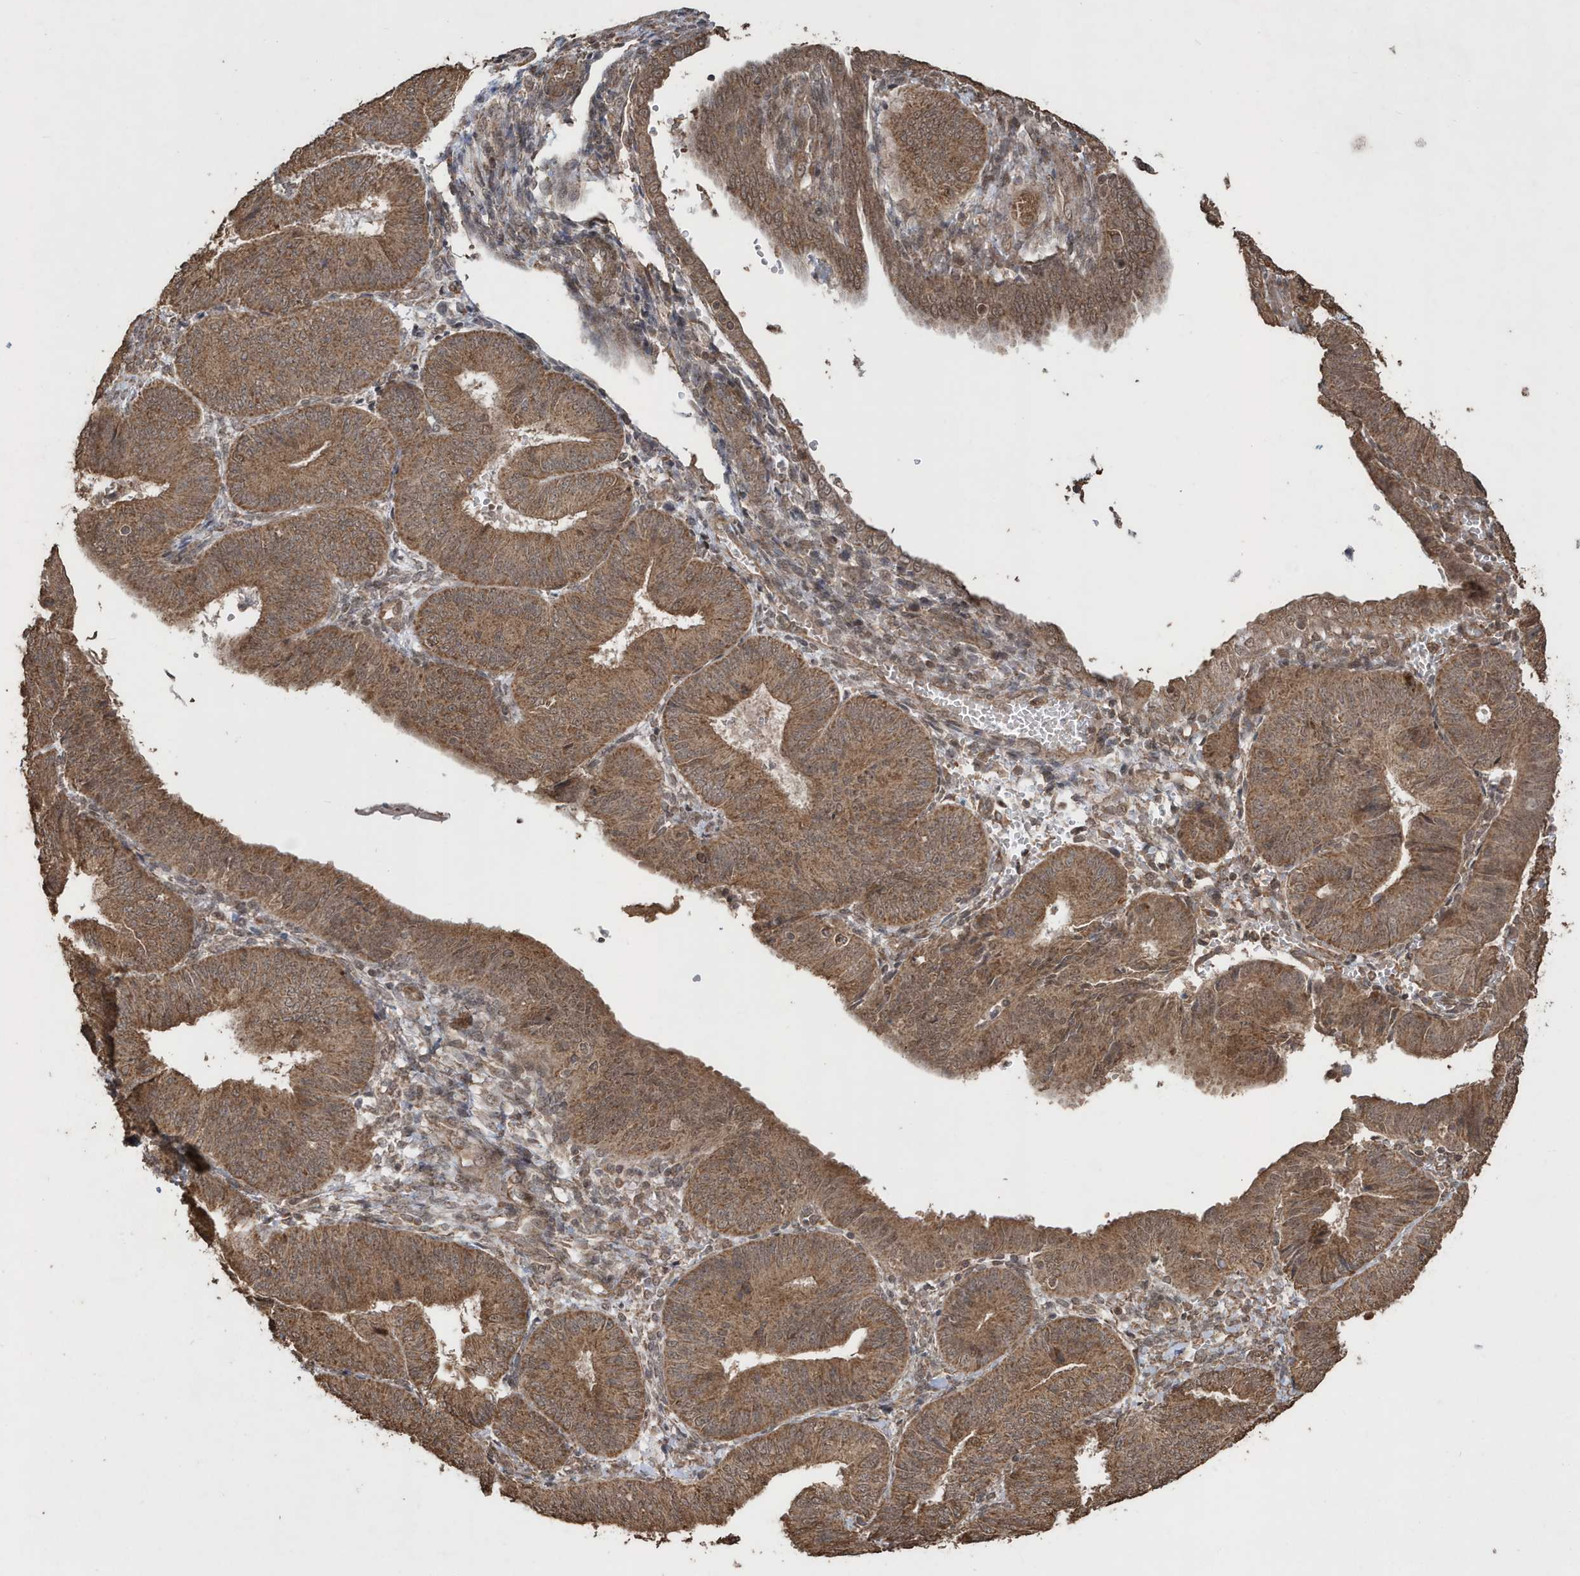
{"staining": {"intensity": "moderate", "quantity": ">75%", "location": "cytoplasmic/membranous,nuclear"}, "tissue": "endometrial cancer", "cell_type": "Tumor cells", "image_type": "cancer", "snomed": [{"axis": "morphology", "description": "Adenocarcinoma, NOS"}, {"axis": "topography", "description": "Endometrium"}], "caption": "DAB (3,3'-diaminobenzidine) immunohistochemical staining of human endometrial cancer (adenocarcinoma) demonstrates moderate cytoplasmic/membranous and nuclear protein expression in about >75% of tumor cells. (Brightfield microscopy of DAB IHC at high magnification).", "gene": "PAXBP1", "patient": {"sex": "female", "age": 58}}